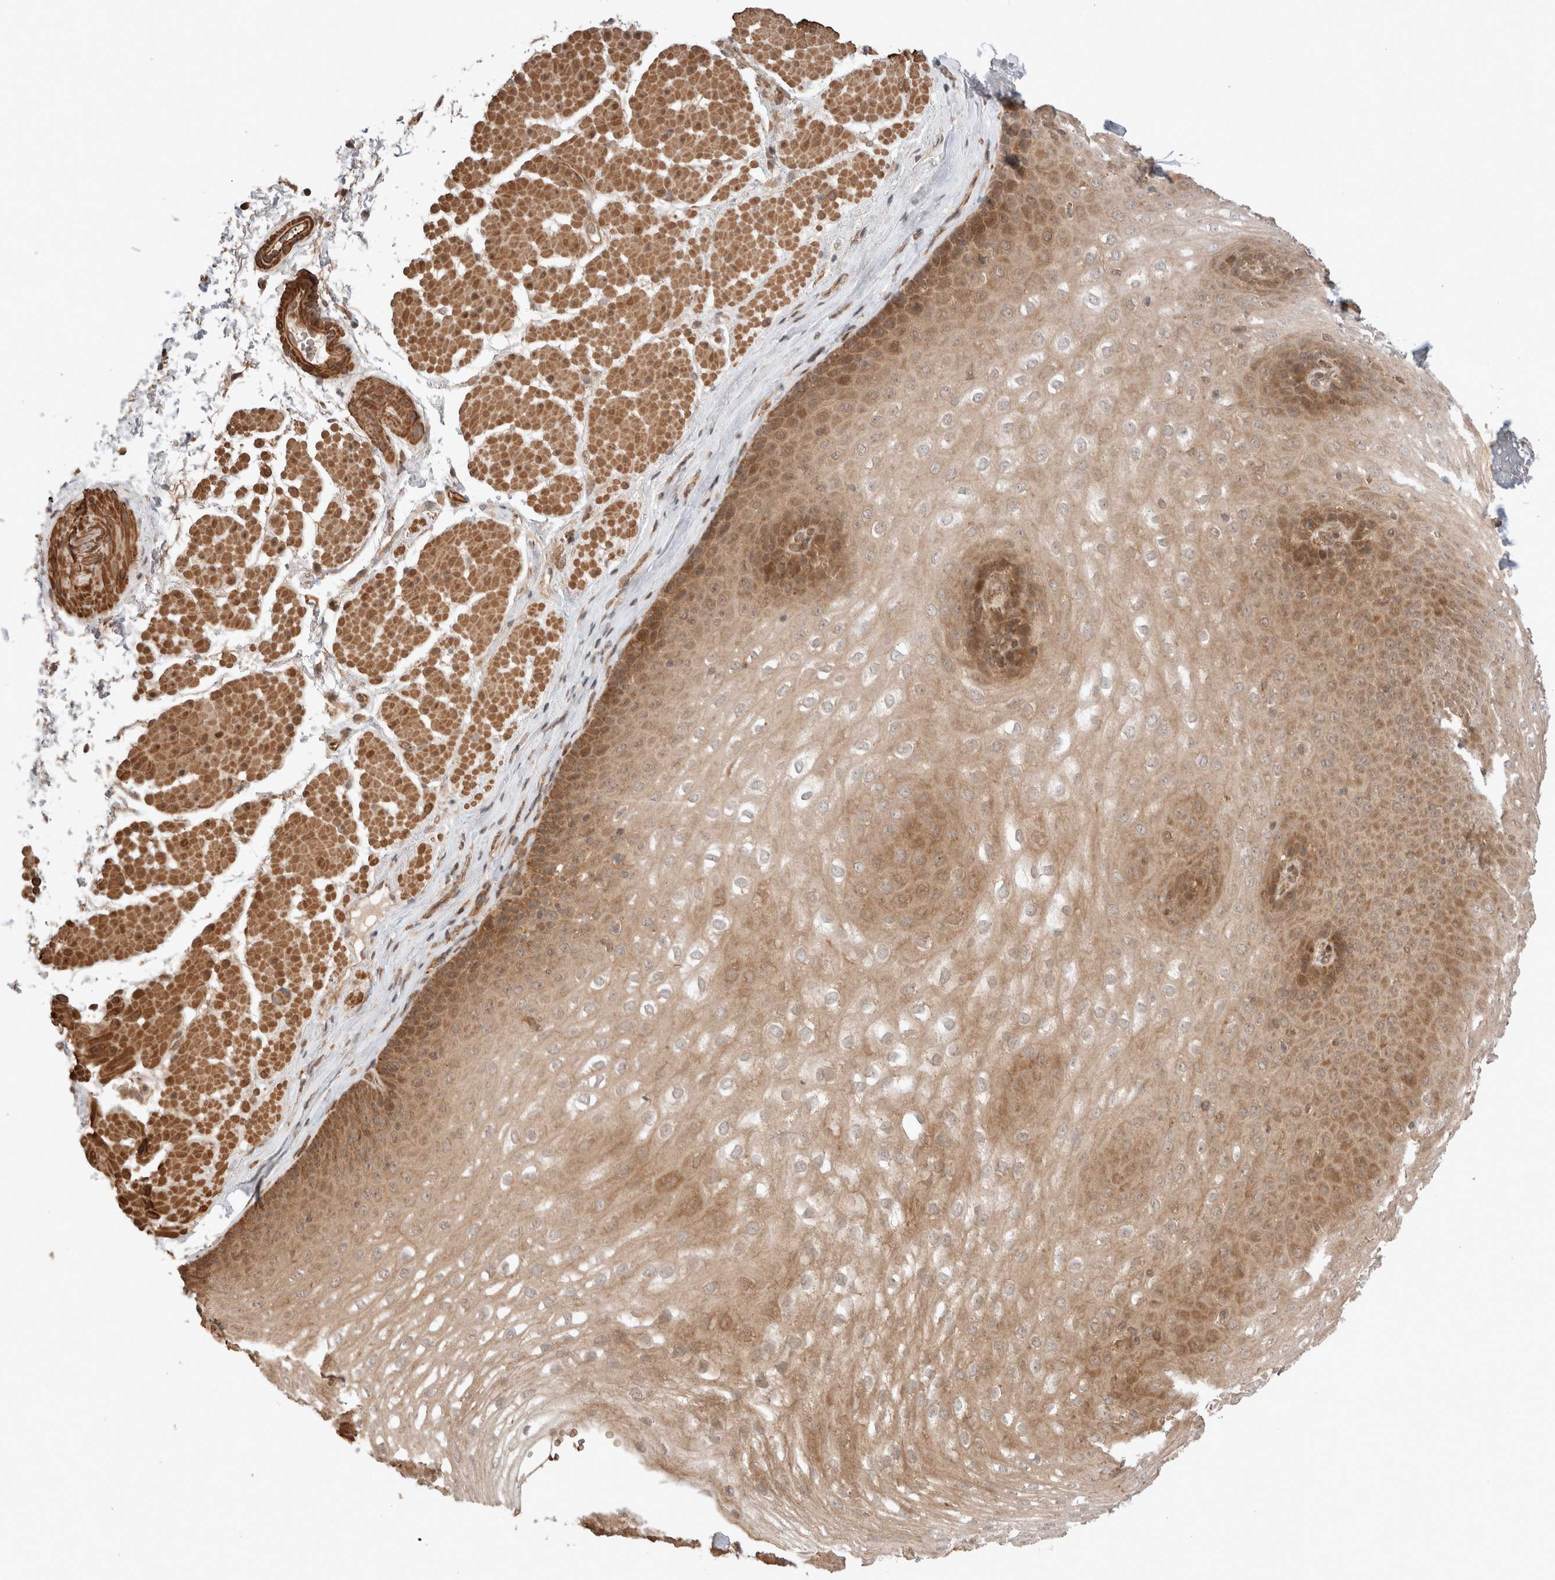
{"staining": {"intensity": "moderate", "quantity": ">75%", "location": "cytoplasmic/membranous"}, "tissue": "esophagus", "cell_type": "Squamous epithelial cells", "image_type": "normal", "snomed": [{"axis": "morphology", "description": "Normal tissue, NOS"}, {"axis": "topography", "description": "Esophagus"}], "caption": "Immunohistochemical staining of normal human esophagus demonstrates medium levels of moderate cytoplasmic/membranous positivity in about >75% of squamous epithelial cells. Using DAB (3,3'-diaminobenzidine) (brown) and hematoxylin (blue) stains, captured at high magnification using brightfield microscopy.", "gene": "ZNF649", "patient": {"sex": "female", "age": 66}}